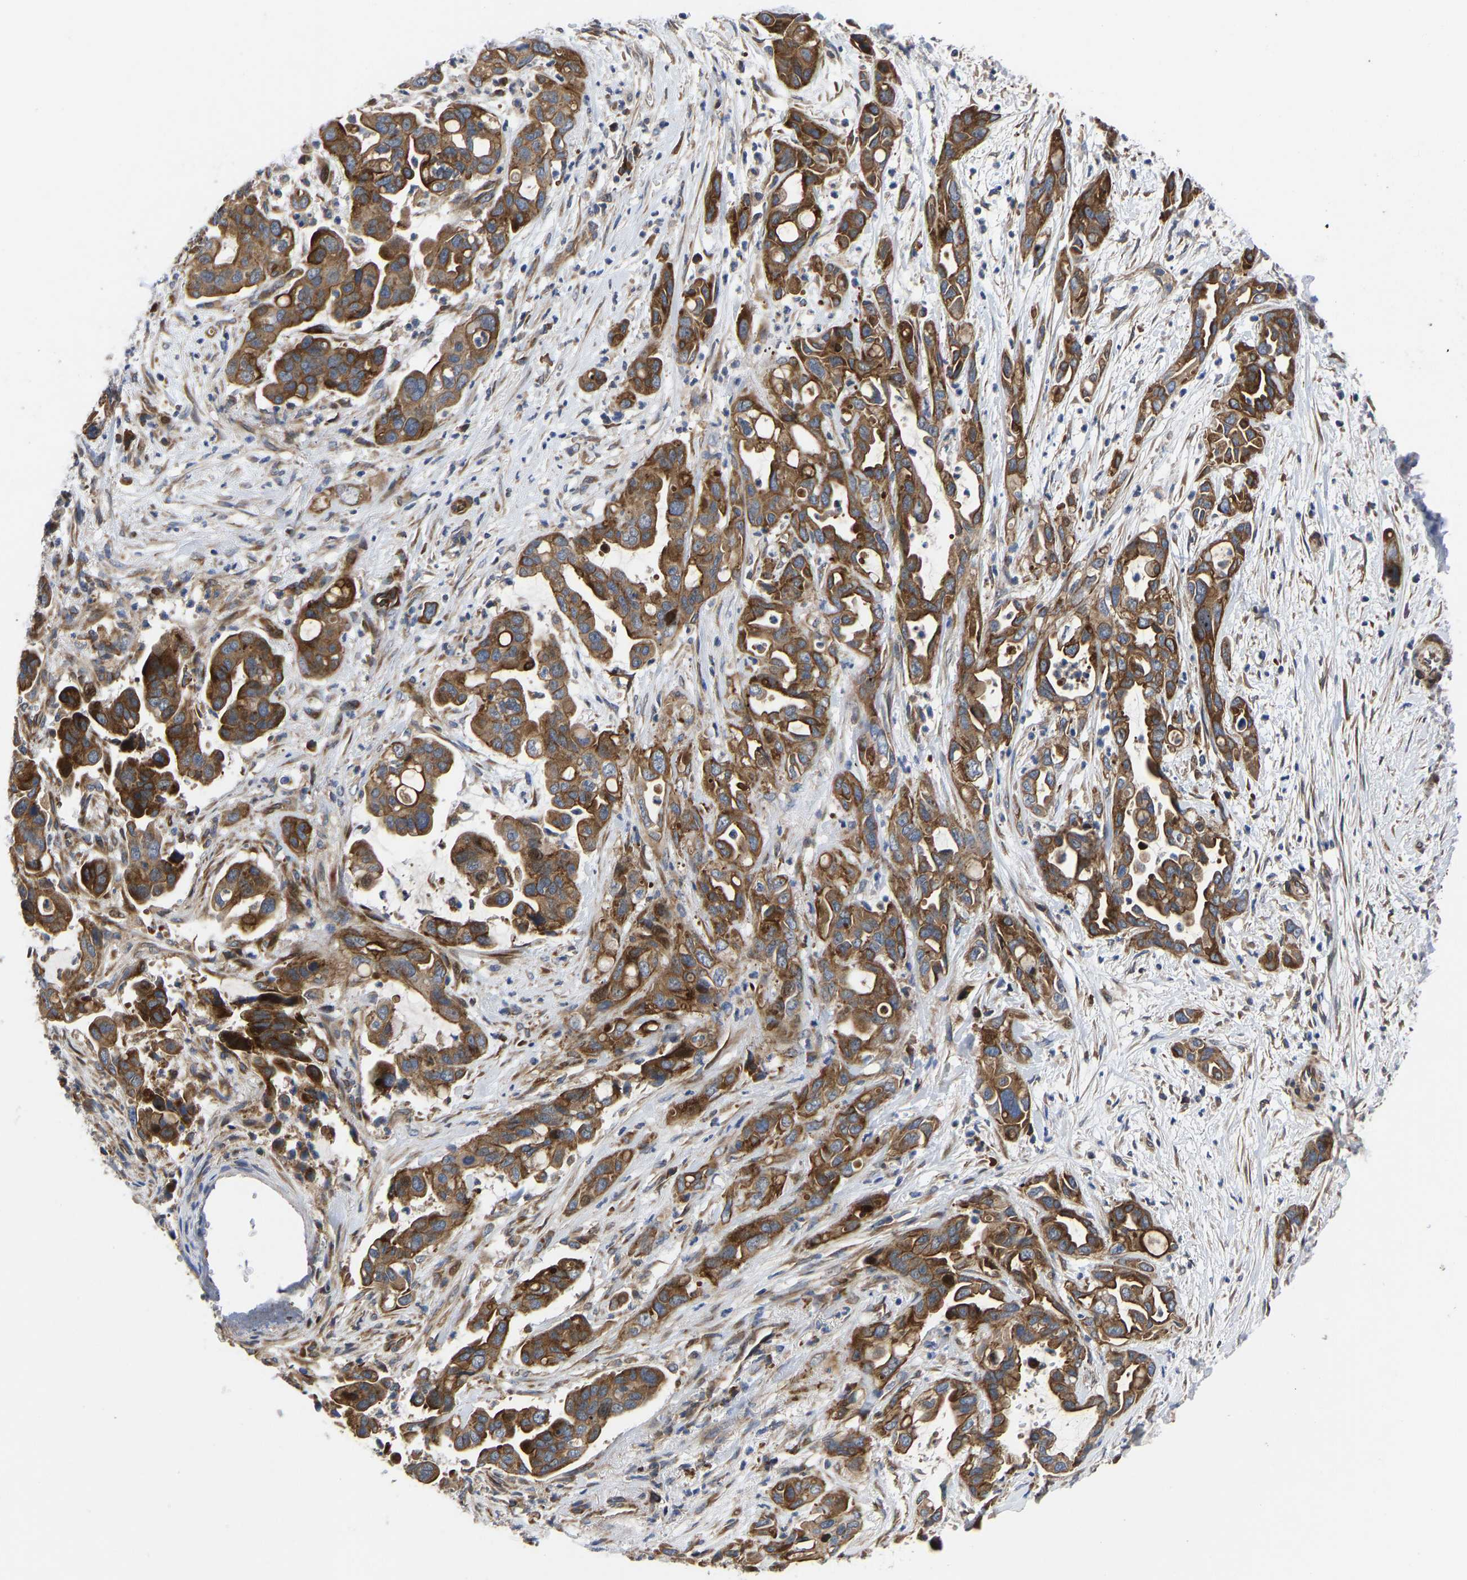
{"staining": {"intensity": "moderate", "quantity": ">75%", "location": "cytoplasmic/membranous"}, "tissue": "pancreatic cancer", "cell_type": "Tumor cells", "image_type": "cancer", "snomed": [{"axis": "morphology", "description": "Adenocarcinoma, NOS"}, {"axis": "topography", "description": "Pancreas"}], "caption": "A high-resolution histopathology image shows IHC staining of pancreatic adenocarcinoma, which exhibits moderate cytoplasmic/membranous staining in about >75% of tumor cells.", "gene": "TMEM38B", "patient": {"sex": "female", "age": 70}}